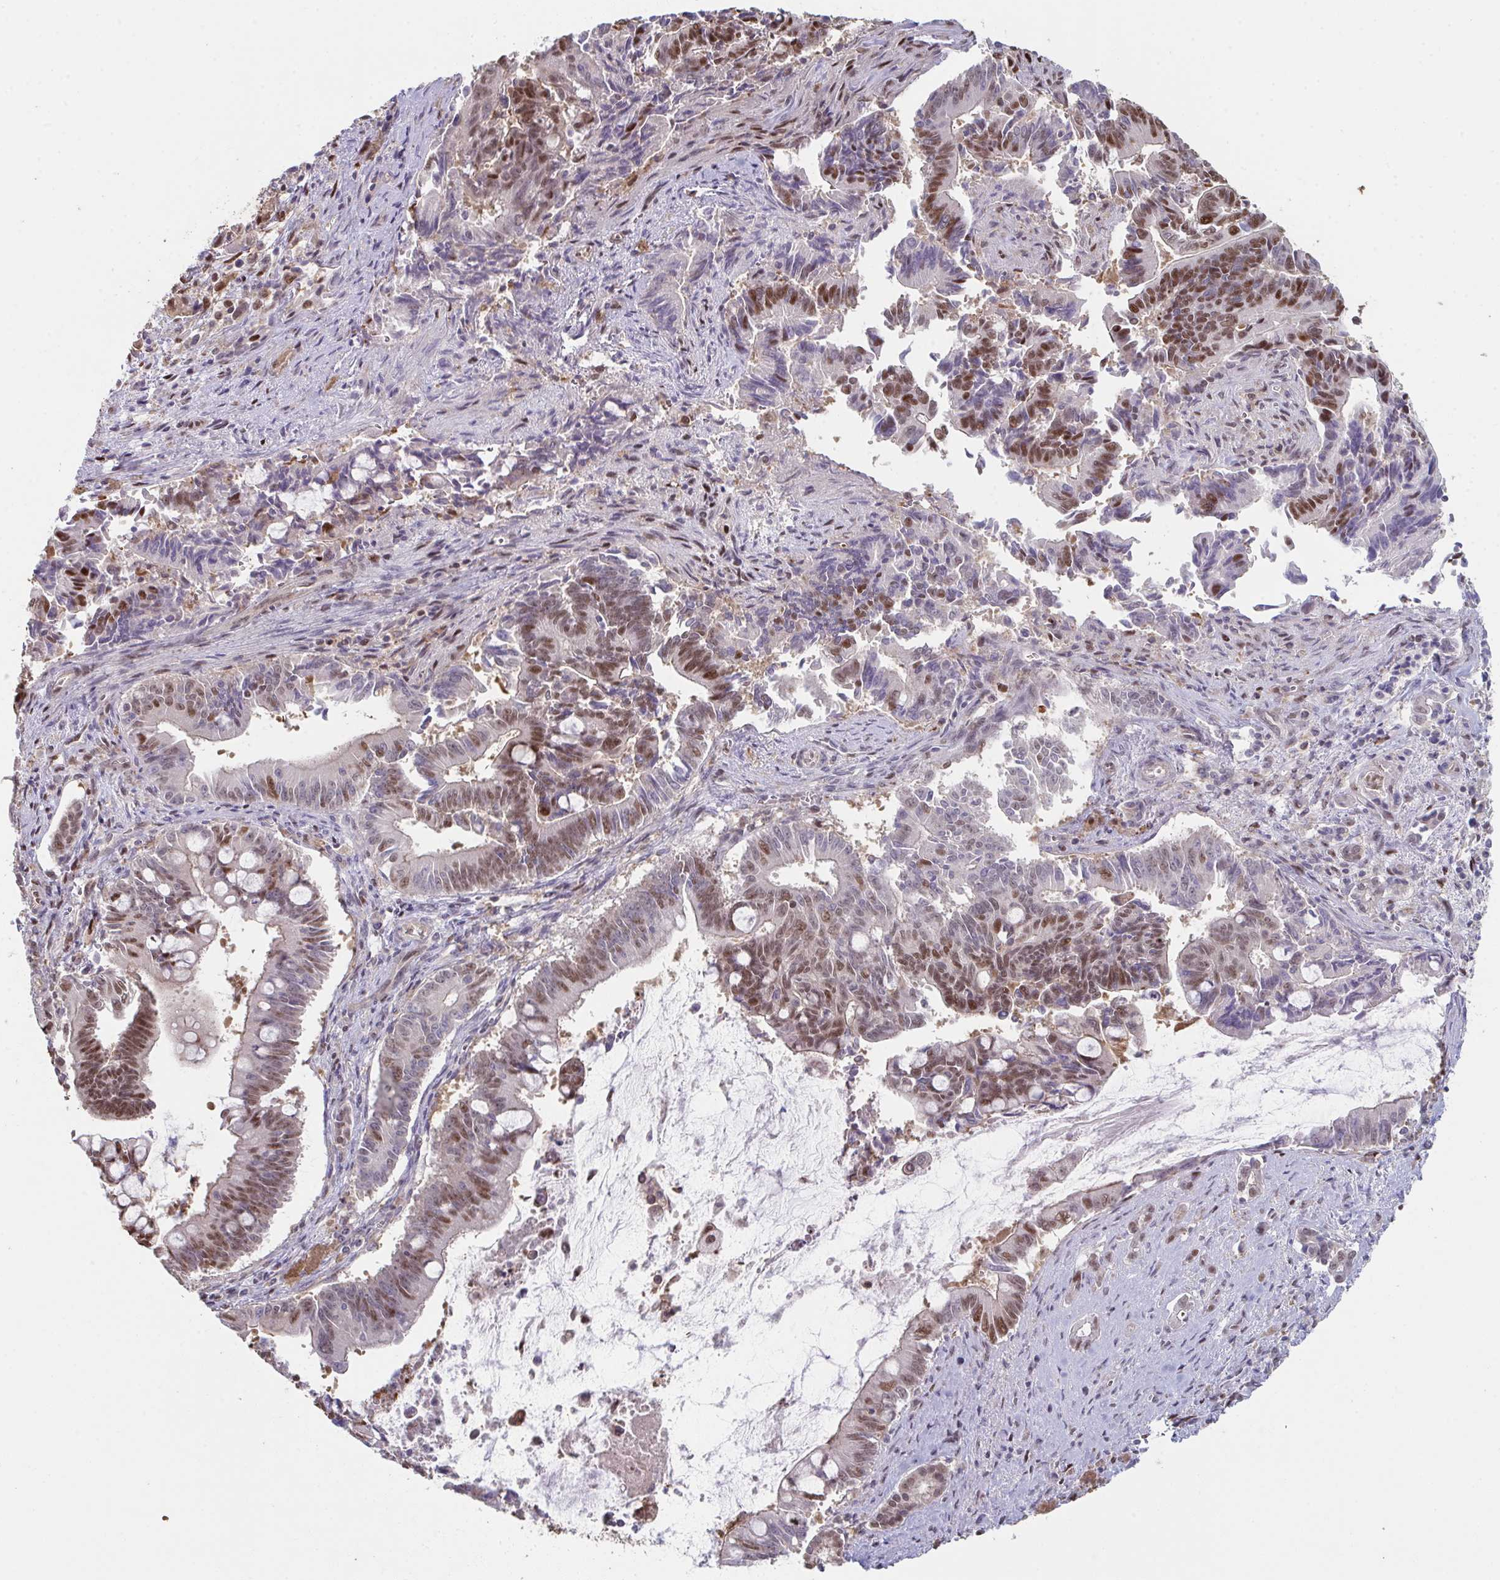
{"staining": {"intensity": "moderate", "quantity": ">75%", "location": "nuclear"}, "tissue": "pancreatic cancer", "cell_type": "Tumor cells", "image_type": "cancer", "snomed": [{"axis": "morphology", "description": "Adenocarcinoma, NOS"}, {"axis": "topography", "description": "Pancreas"}], "caption": "Pancreatic cancer (adenocarcinoma) stained with a brown dye exhibits moderate nuclear positive expression in about >75% of tumor cells.", "gene": "ACD", "patient": {"sex": "male", "age": 68}}